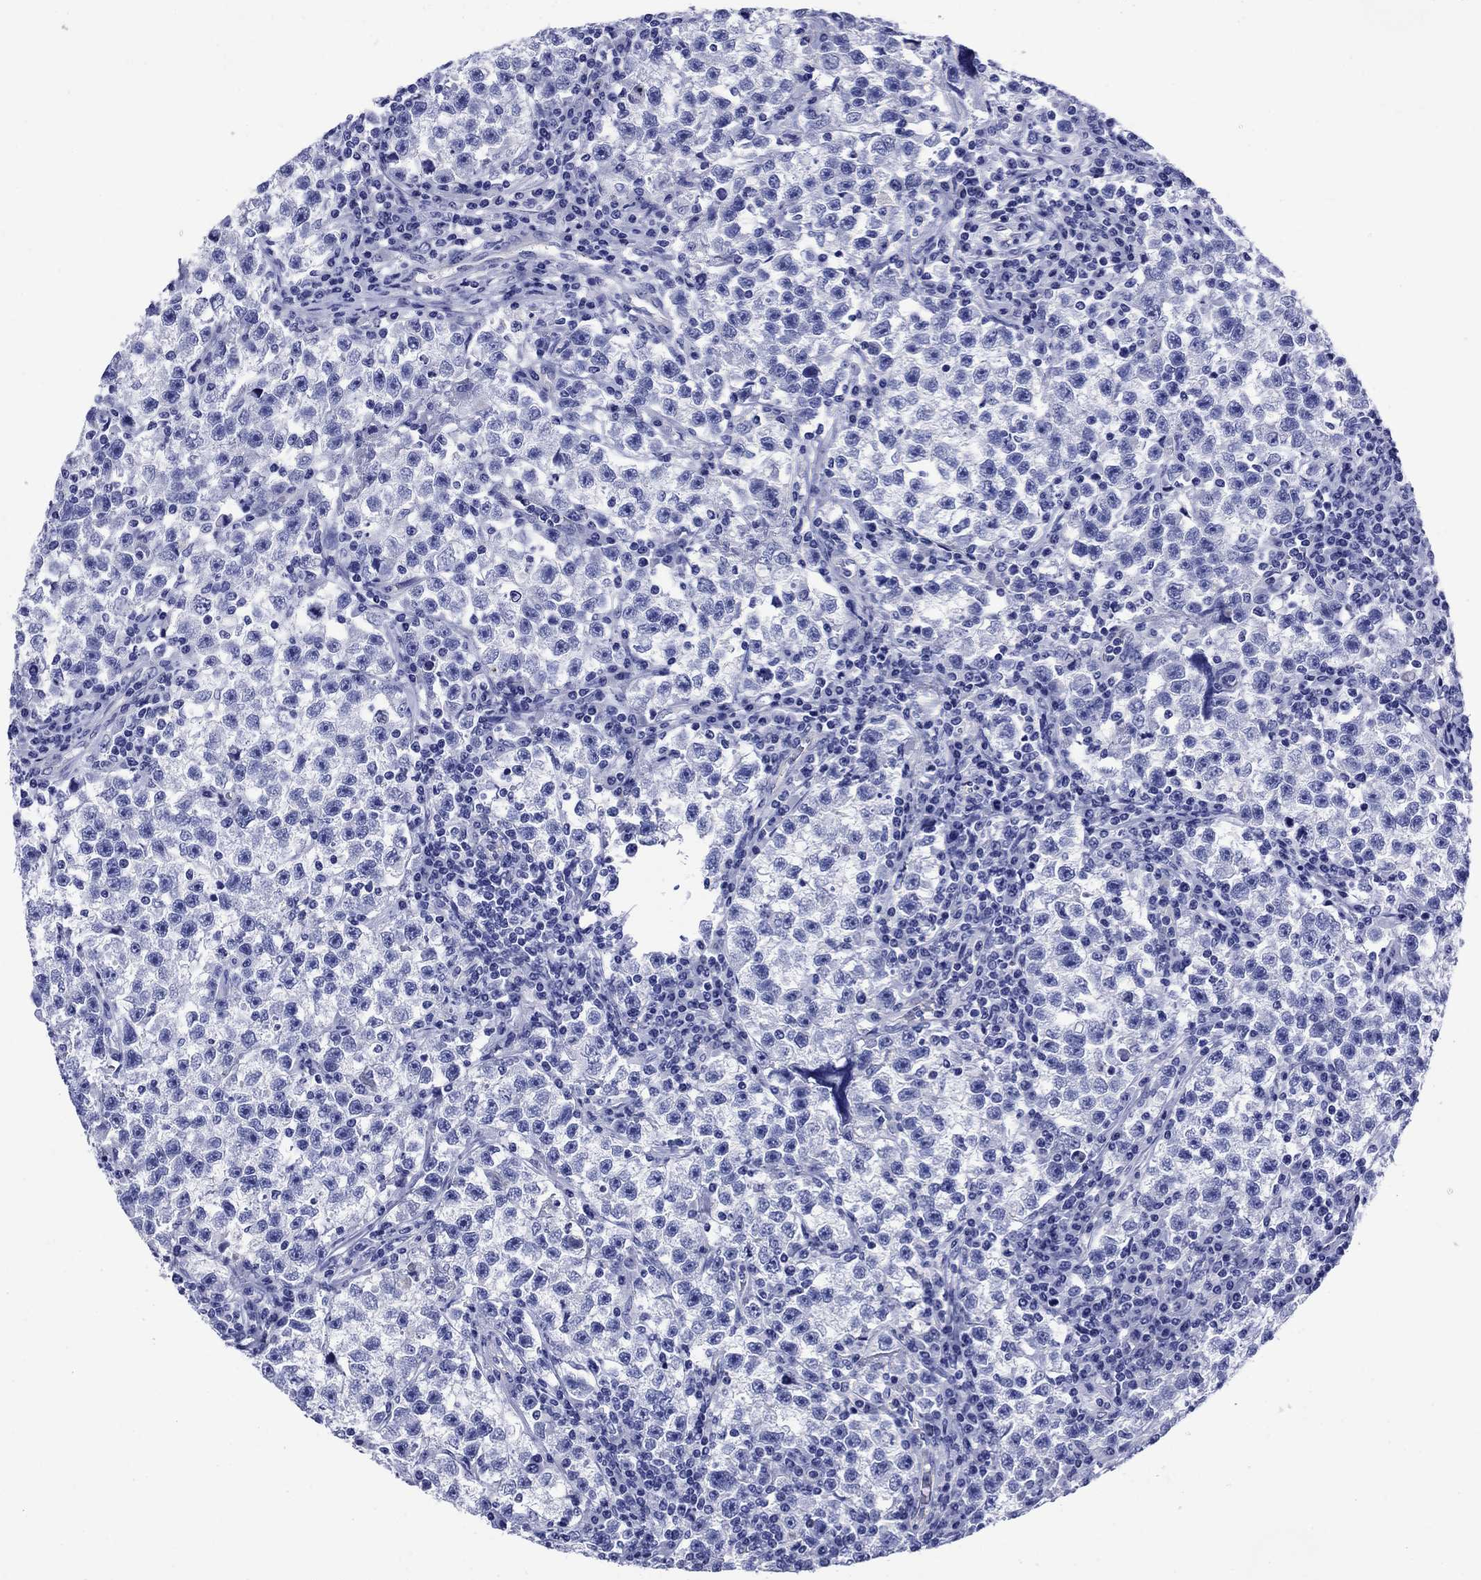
{"staining": {"intensity": "negative", "quantity": "none", "location": "none"}, "tissue": "testis cancer", "cell_type": "Tumor cells", "image_type": "cancer", "snomed": [{"axis": "morphology", "description": "Seminoma, NOS"}, {"axis": "topography", "description": "Testis"}], "caption": "High power microscopy histopathology image of an immunohistochemistry micrograph of testis seminoma, revealing no significant positivity in tumor cells.", "gene": "SLC1A2", "patient": {"sex": "male", "age": 22}}